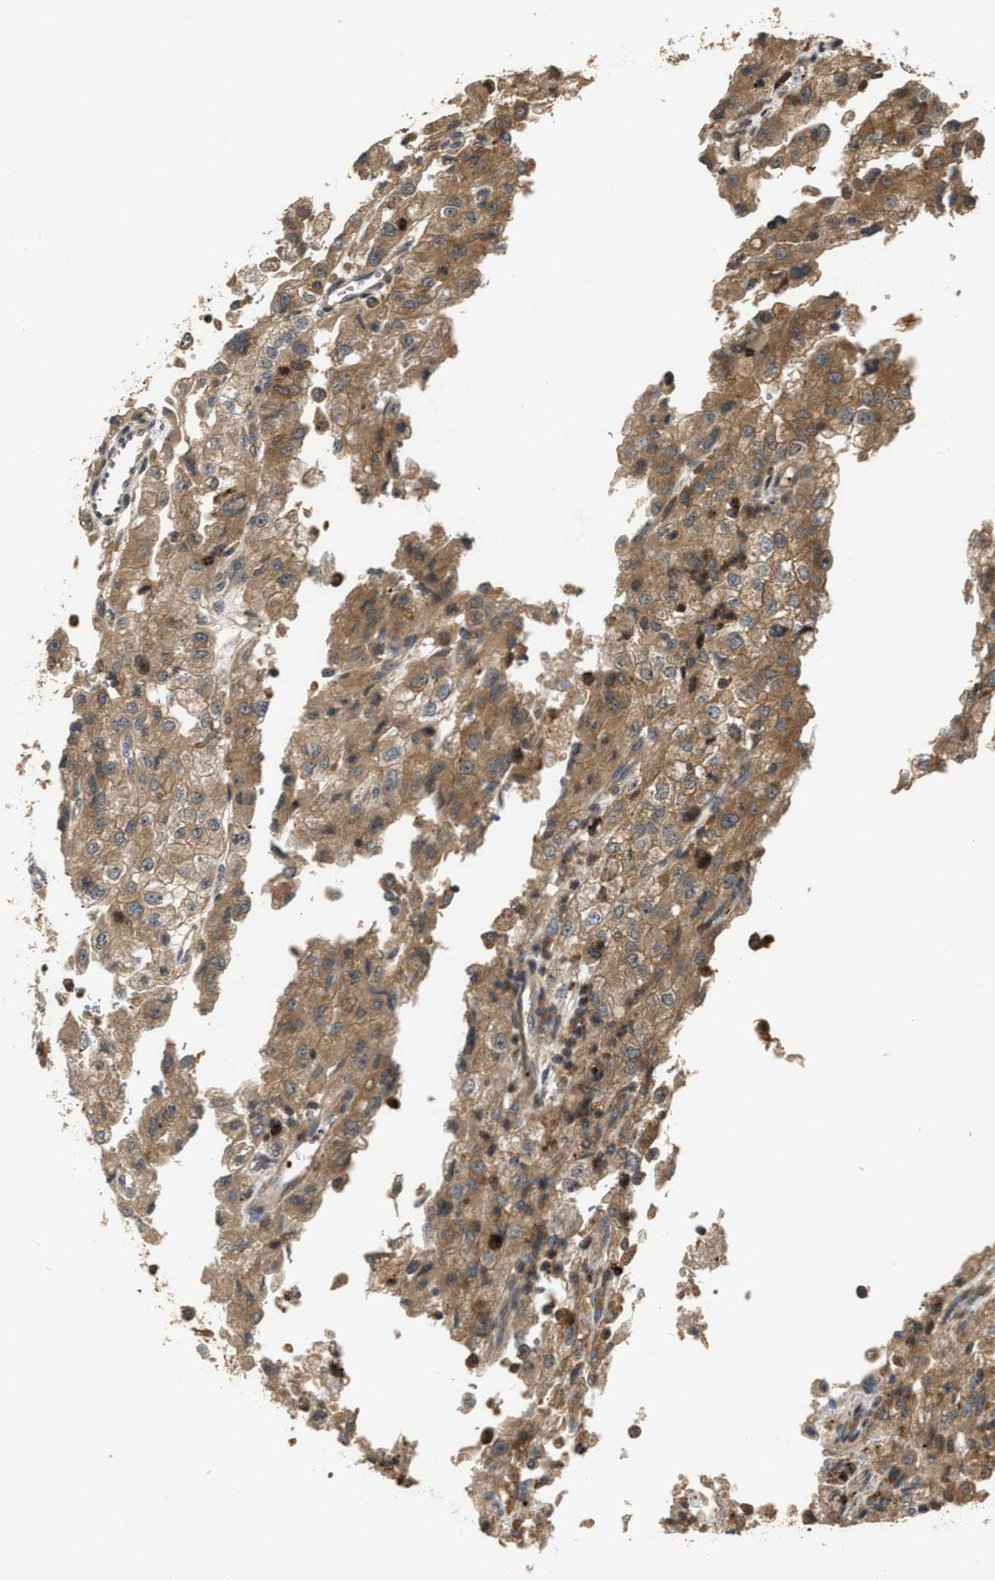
{"staining": {"intensity": "moderate", "quantity": ">75%", "location": "cytoplasmic/membranous"}, "tissue": "renal cancer", "cell_type": "Tumor cells", "image_type": "cancer", "snomed": [{"axis": "morphology", "description": "Adenocarcinoma, NOS"}, {"axis": "topography", "description": "Kidney"}], "caption": "DAB immunohistochemical staining of human renal cancer displays moderate cytoplasmic/membranous protein staining in approximately >75% of tumor cells. The protein of interest is stained brown, and the nuclei are stained in blue (DAB (3,3'-diaminobenzidine) IHC with brightfield microscopy, high magnification).", "gene": "SNX5", "patient": {"sex": "female", "age": 54}}